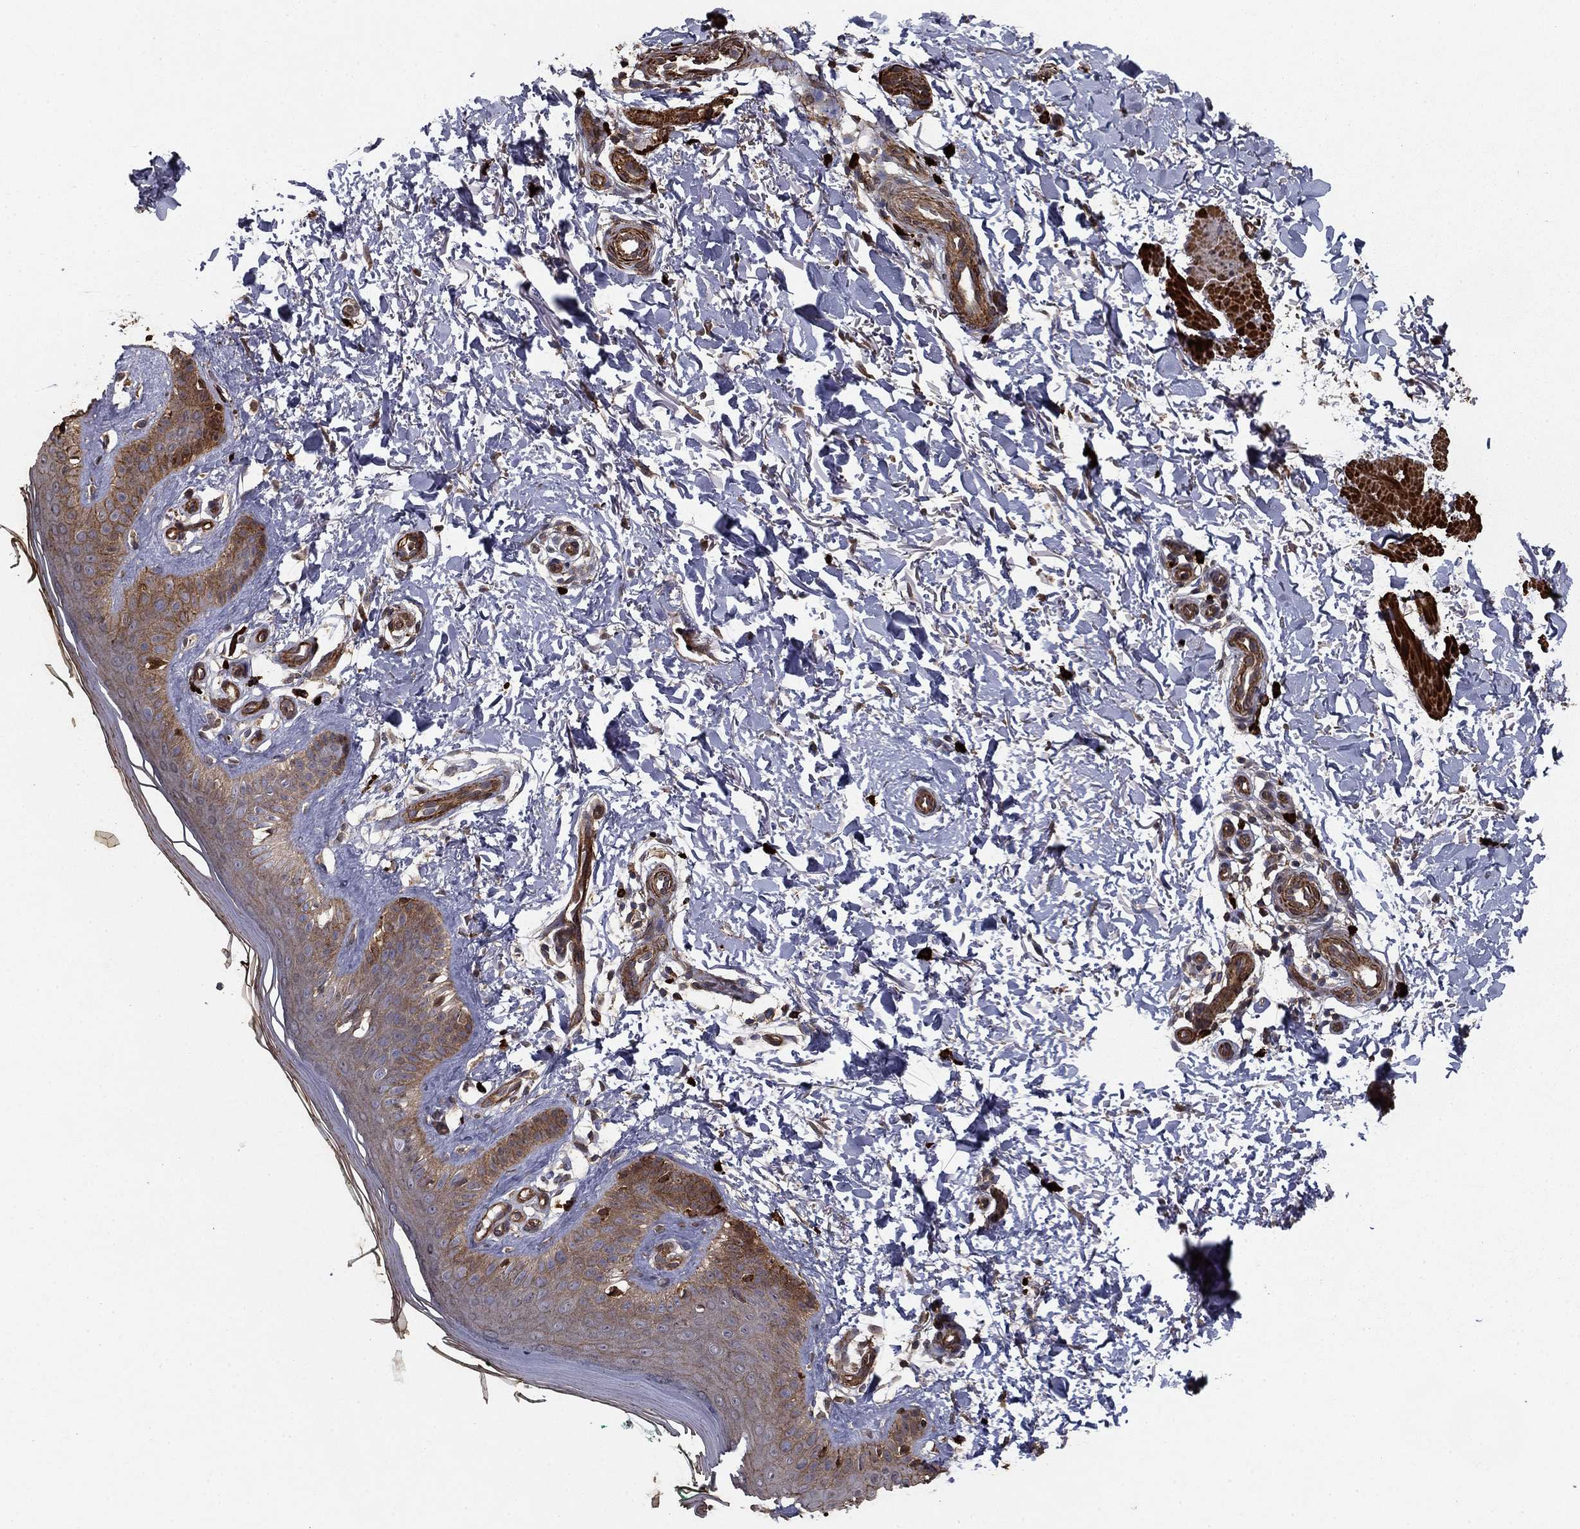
{"staining": {"intensity": "negative", "quantity": "none", "location": "none"}, "tissue": "skin", "cell_type": "Fibroblasts", "image_type": "normal", "snomed": [{"axis": "morphology", "description": "Normal tissue, NOS"}, {"axis": "morphology", "description": "Inflammation, NOS"}, {"axis": "morphology", "description": "Fibrosis, NOS"}, {"axis": "topography", "description": "Skin"}], "caption": "IHC of unremarkable skin exhibits no positivity in fibroblasts. (Stains: DAB immunohistochemistry (IHC) with hematoxylin counter stain, Microscopy: brightfield microscopy at high magnification).", "gene": "HABP4", "patient": {"sex": "male", "age": 71}}